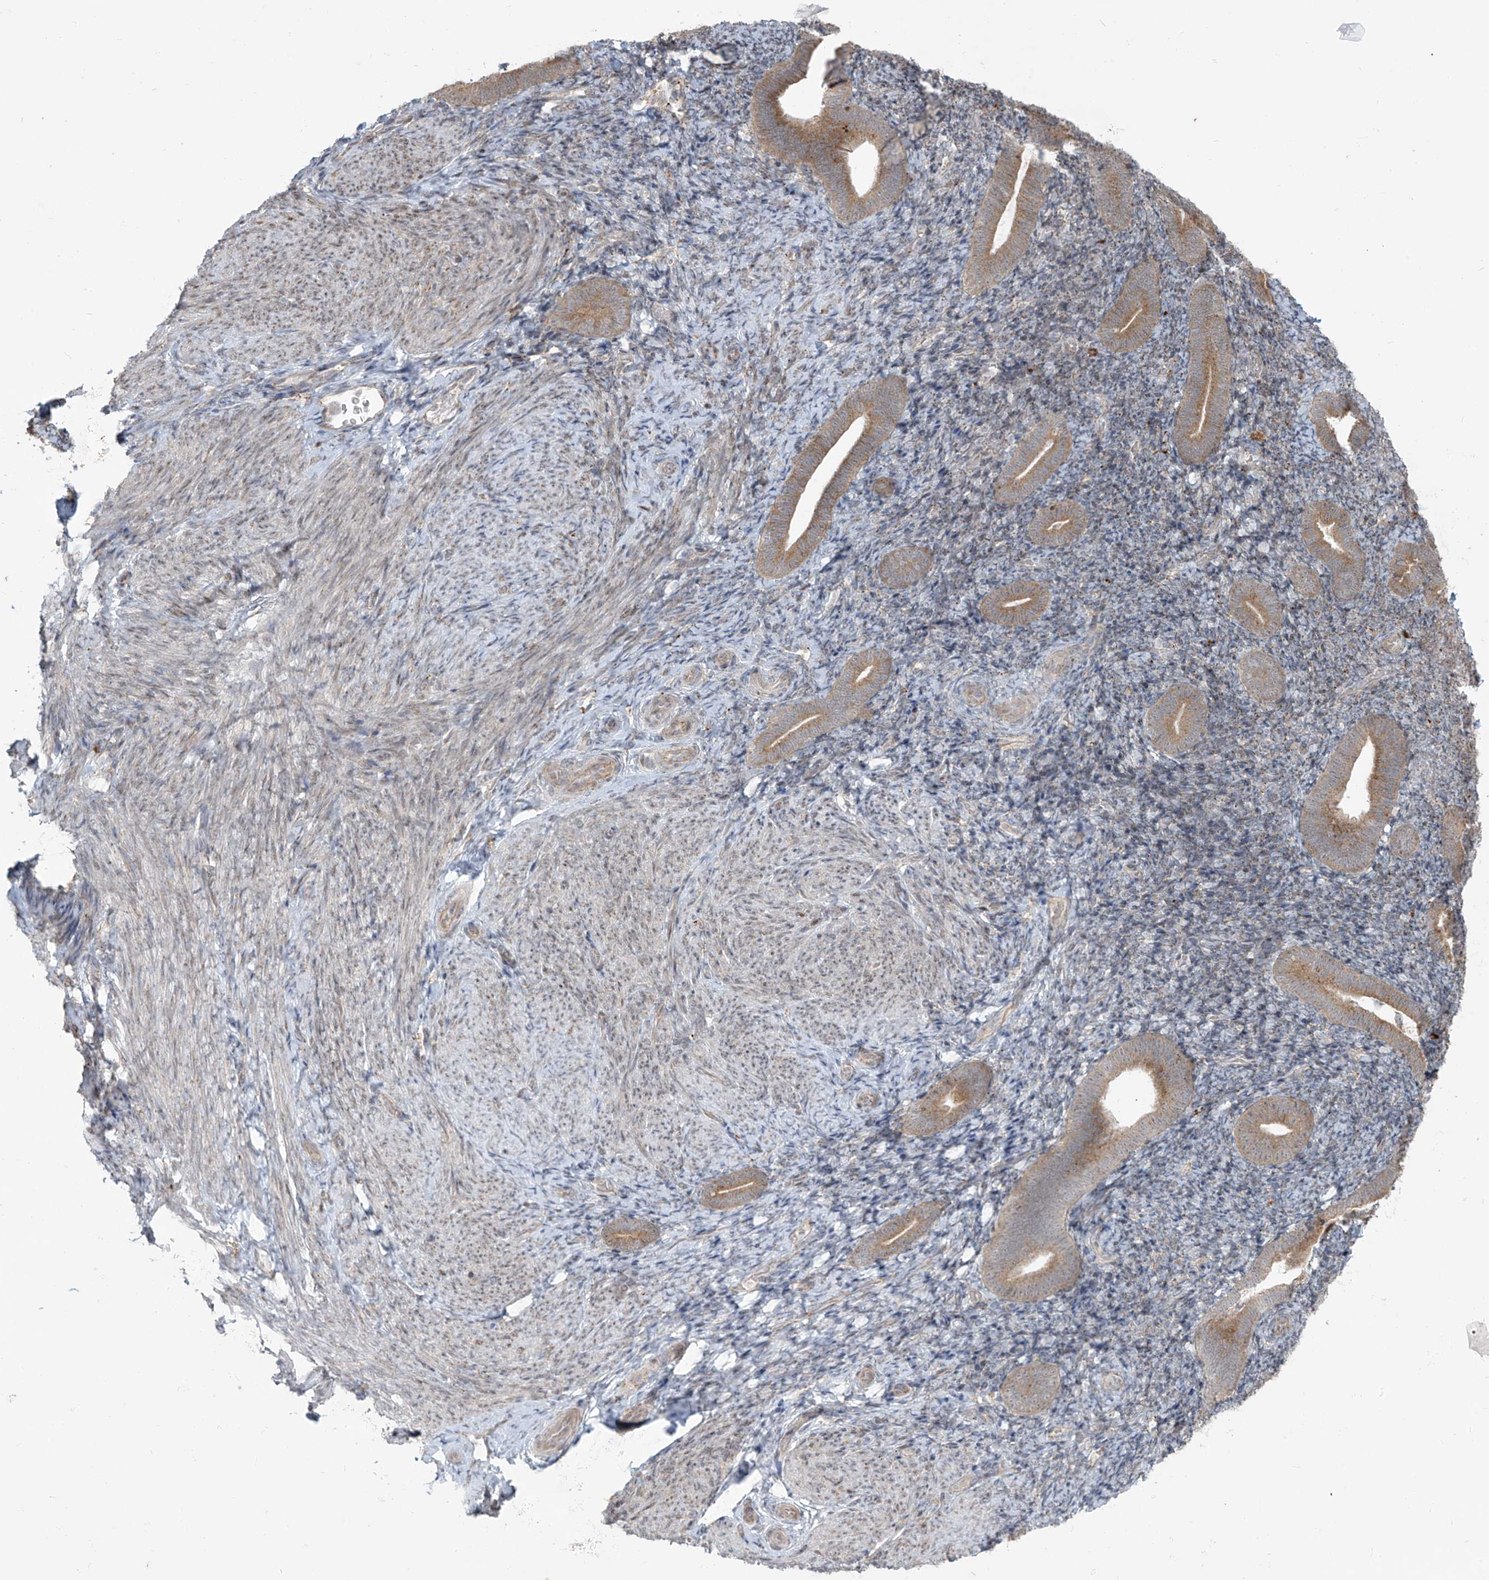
{"staining": {"intensity": "negative", "quantity": "none", "location": "none"}, "tissue": "endometrium", "cell_type": "Cells in endometrial stroma", "image_type": "normal", "snomed": [{"axis": "morphology", "description": "Normal tissue, NOS"}, {"axis": "topography", "description": "Endometrium"}], "caption": "Immunohistochemistry (IHC) image of normal endometrium stained for a protein (brown), which reveals no positivity in cells in endometrial stroma.", "gene": "PLEKHM3", "patient": {"sex": "female", "age": 51}}